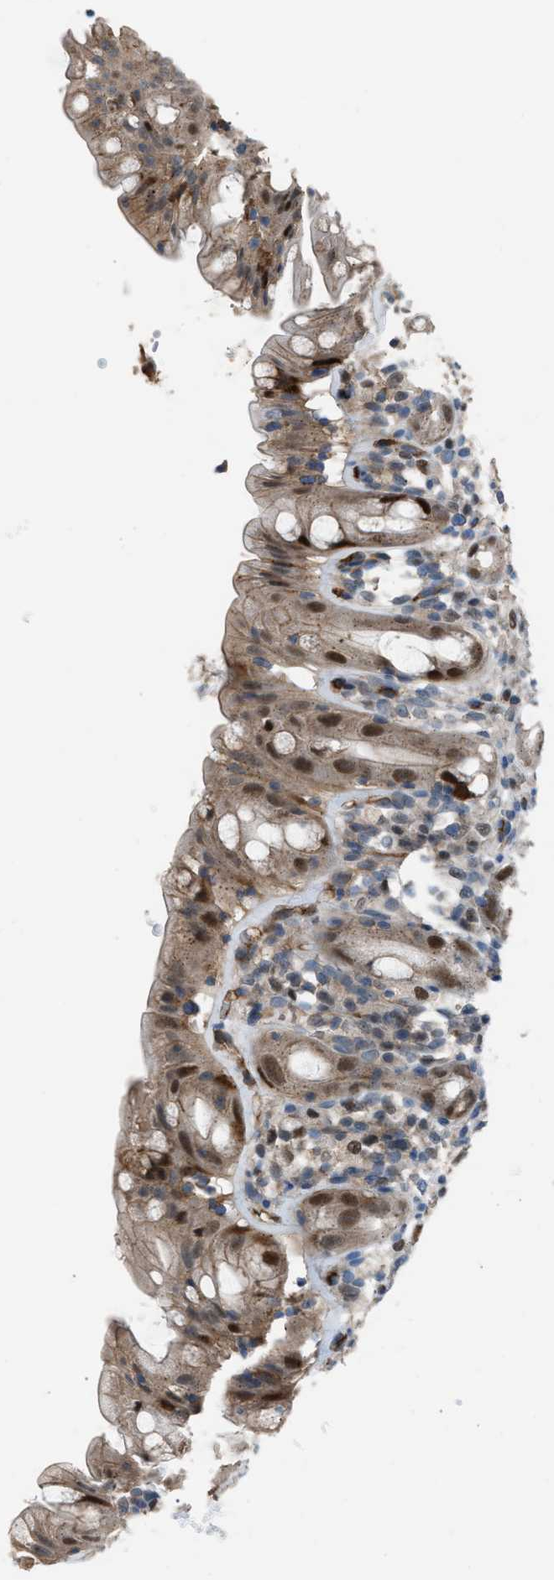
{"staining": {"intensity": "moderate", "quantity": ">75%", "location": "cytoplasmic/membranous,nuclear"}, "tissue": "rectum", "cell_type": "Glandular cells", "image_type": "normal", "snomed": [{"axis": "morphology", "description": "Normal tissue, NOS"}, {"axis": "topography", "description": "Rectum"}], "caption": "This histopathology image reveals immunohistochemistry (IHC) staining of benign rectum, with medium moderate cytoplasmic/membranous,nuclear expression in about >75% of glandular cells.", "gene": "CRTC1", "patient": {"sex": "male", "age": 44}}